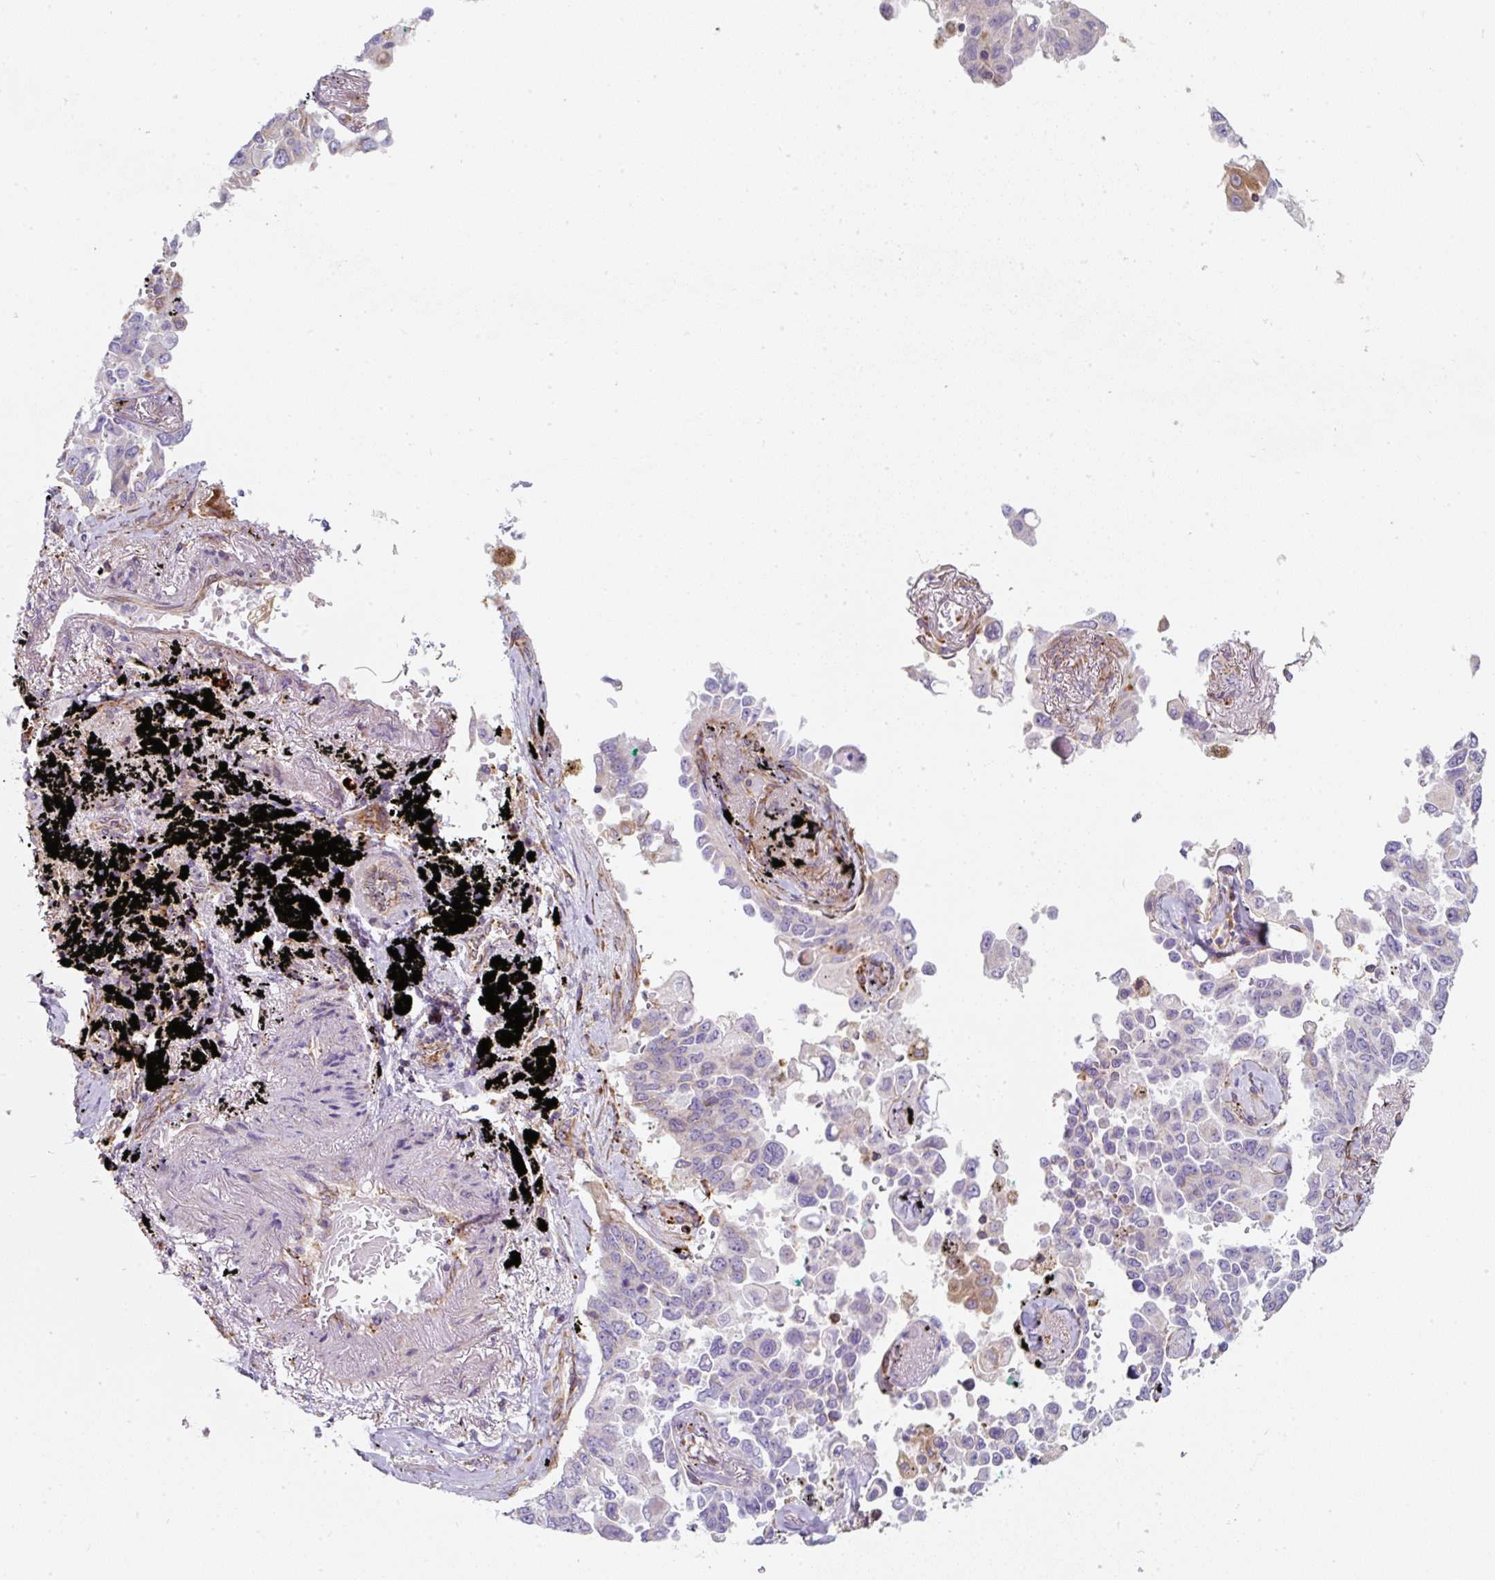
{"staining": {"intensity": "moderate", "quantity": "<25%", "location": "cytoplasmic/membranous"}, "tissue": "lung cancer", "cell_type": "Tumor cells", "image_type": "cancer", "snomed": [{"axis": "morphology", "description": "Adenocarcinoma, NOS"}, {"axis": "topography", "description": "Lung"}], "caption": "High-power microscopy captured an immunohistochemistry (IHC) image of lung adenocarcinoma, revealing moderate cytoplasmic/membranous staining in about <25% of tumor cells.", "gene": "ERAP2", "patient": {"sex": "female", "age": 67}}